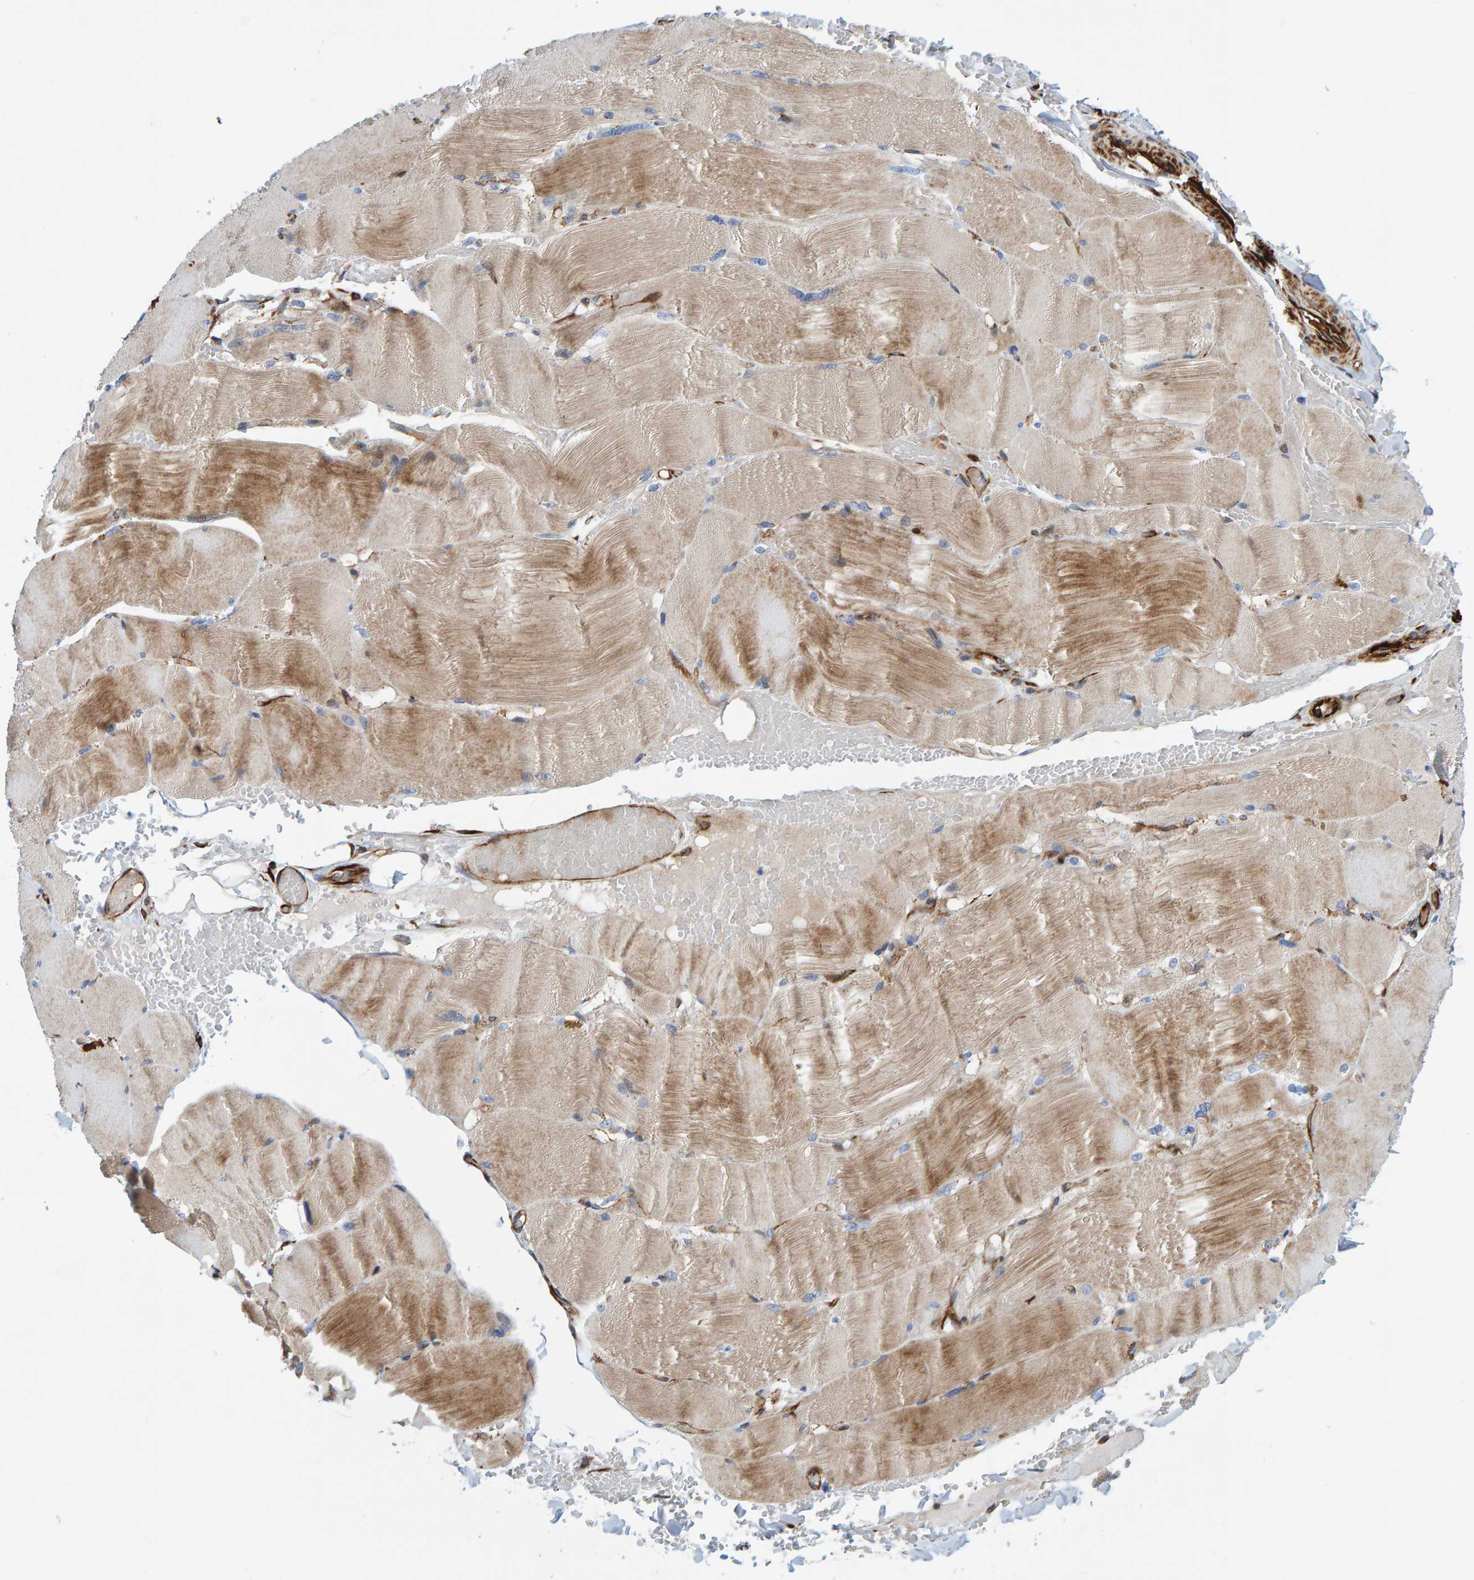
{"staining": {"intensity": "moderate", "quantity": "<25%", "location": "cytoplasmic/membranous"}, "tissue": "skeletal muscle", "cell_type": "Myocytes", "image_type": "normal", "snomed": [{"axis": "morphology", "description": "Normal tissue, NOS"}, {"axis": "topography", "description": "Skin"}, {"axis": "topography", "description": "Skeletal muscle"}], "caption": "Immunohistochemistry (IHC) of benign skeletal muscle reveals low levels of moderate cytoplasmic/membranous staining in approximately <25% of myocytes.", "gene": "POLG2", "patient": {"sex": "male", "age": 83}}